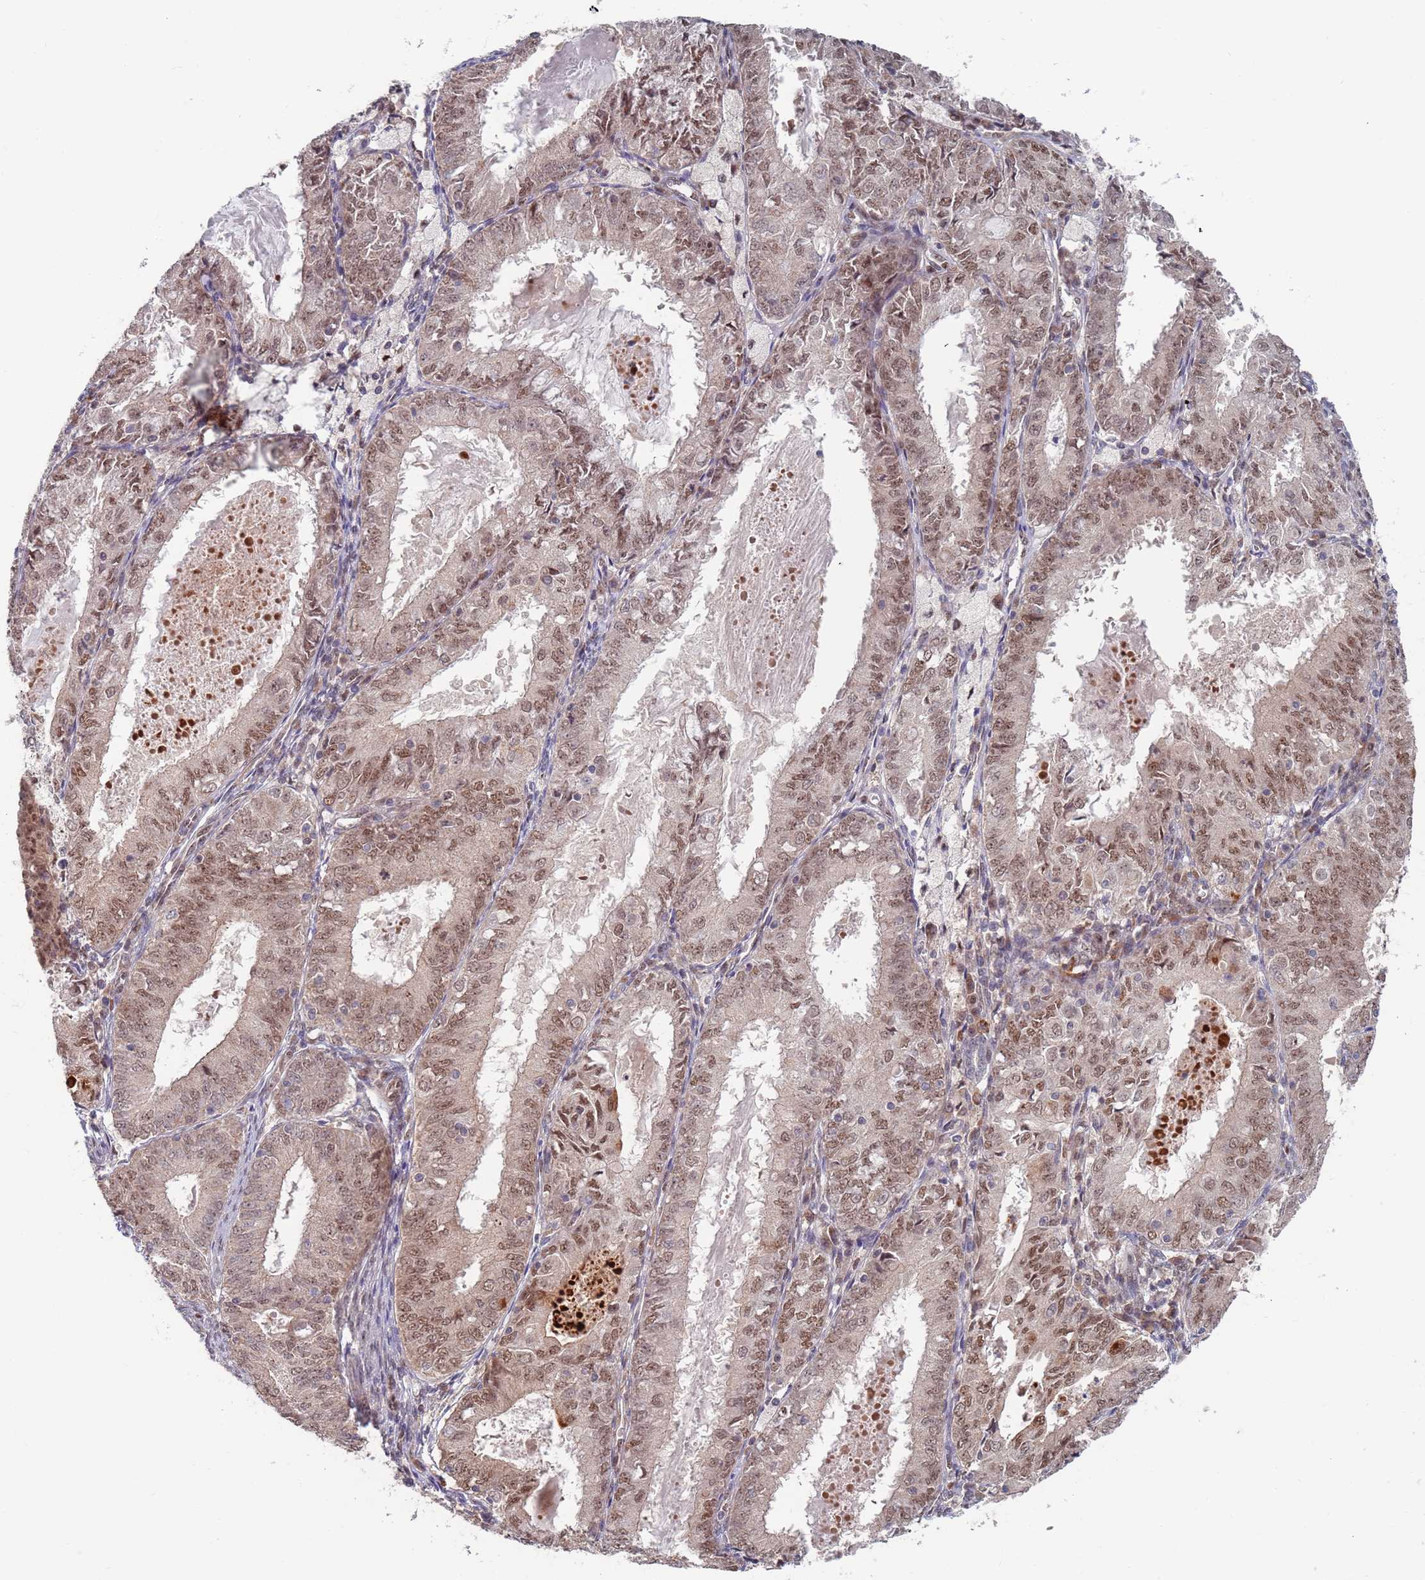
{"staining": {"intensity": "weak", "quantity": ">75%", "location": "nuclear"}, "tissue": "endometrial cancer", "cell_type": "Tumor cells", "image_type": "cancer", "snomed": [{"axis": "morphology", "description": "Adenocarcinoma, NOS"}, {"axis": "topography", "description": "Endometrium"}], "caption": "Brown immunohistochemical staining in adenocarcinoma (endometrial) reveals weak nuclear staining in about >75% of tumor cells.", "gene": "RPP25", "patient": {"sex": "female", "age": 57}}